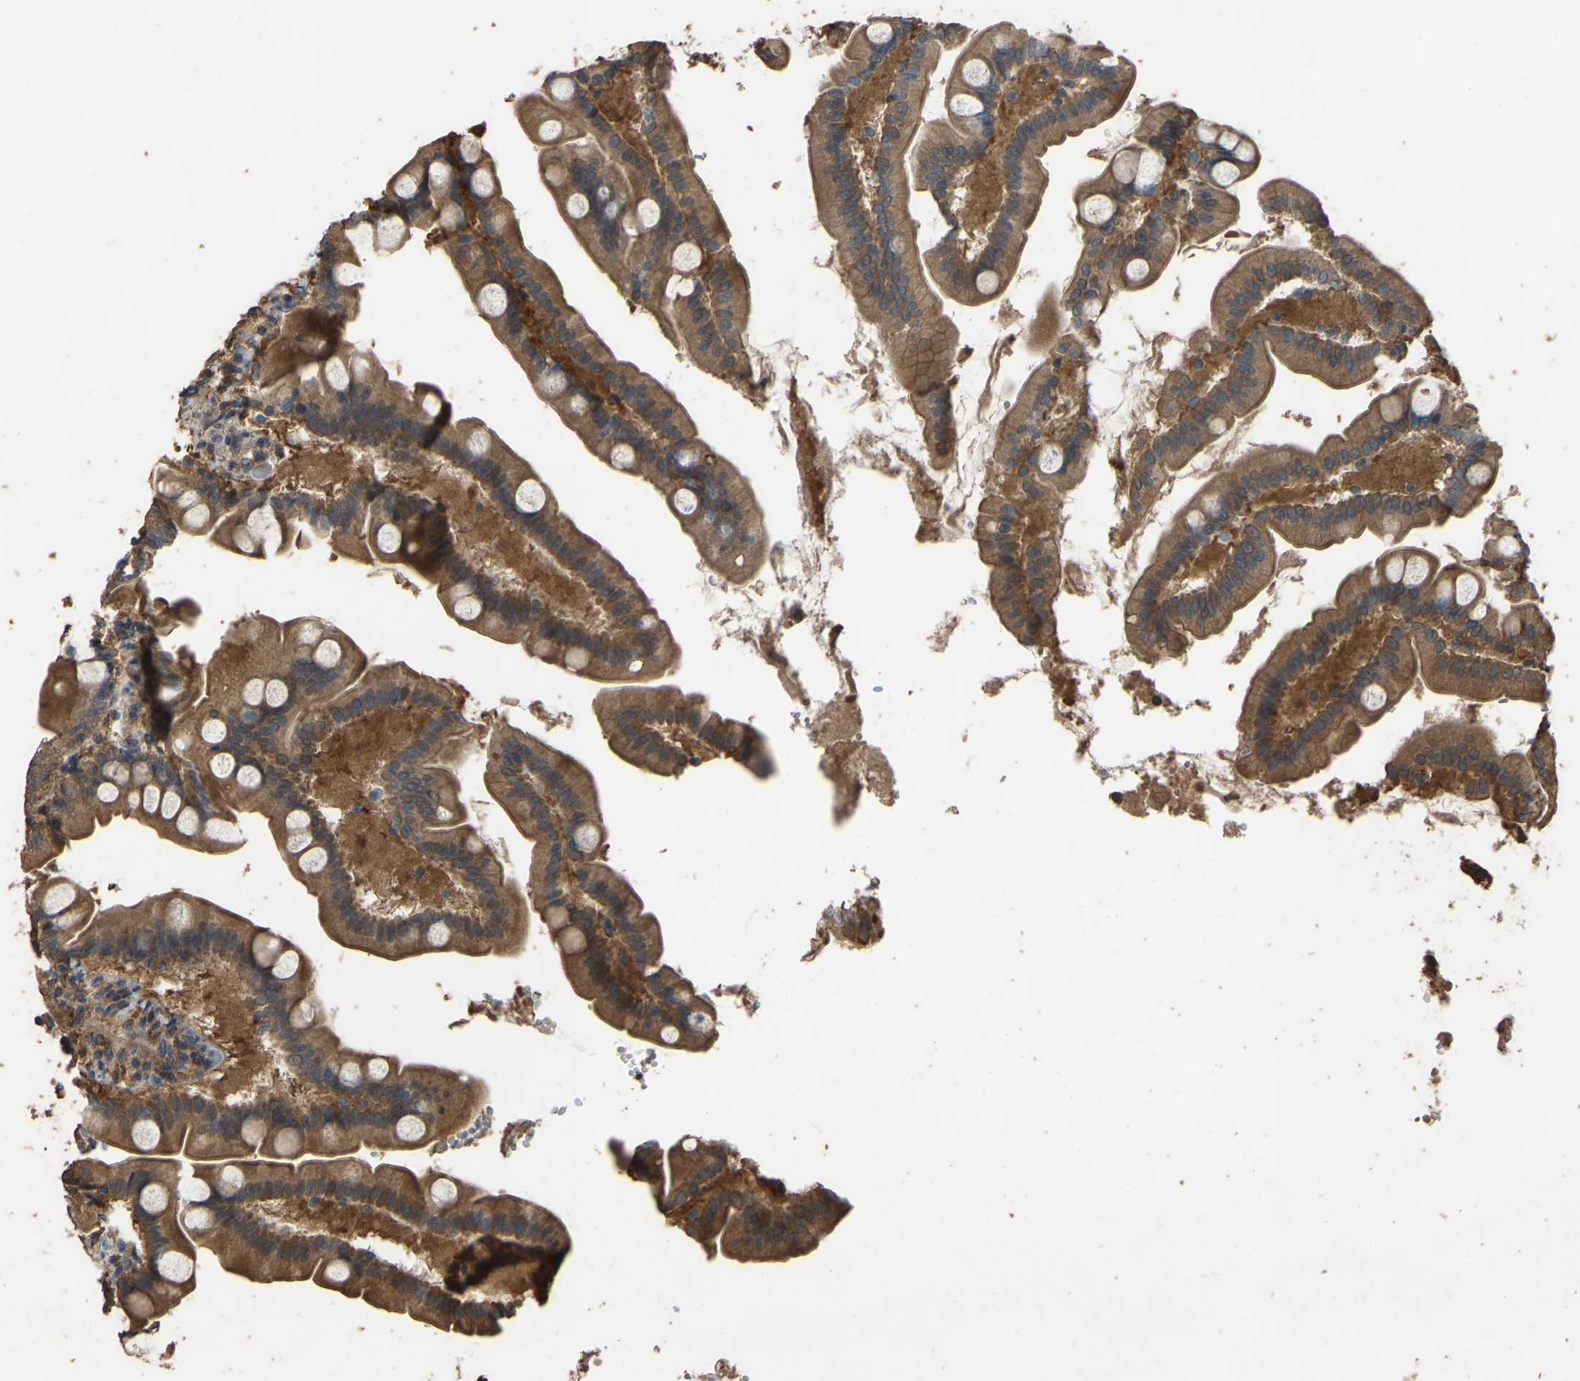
{"staining": {"intensity": "moderate", "quantity": ">75%", "location": "cytoplasmic/membranous"}, "tissue": "small intestine", "cell_type": "Glandular cells", "image_type": "normal", "snomed": [{"axis": "morphology", "description": "Normal tissue, NOS"}, {"axis": "topography", "description": "Small intestine"}], "caption": "Brown immunohistochemical staining in normal small intestine reveals moderate cytoplasmic/membranous staining in approximately >75% of glandular cells.", "gene": "FHIT", "patient": {"sex": "female", "age": 56}}